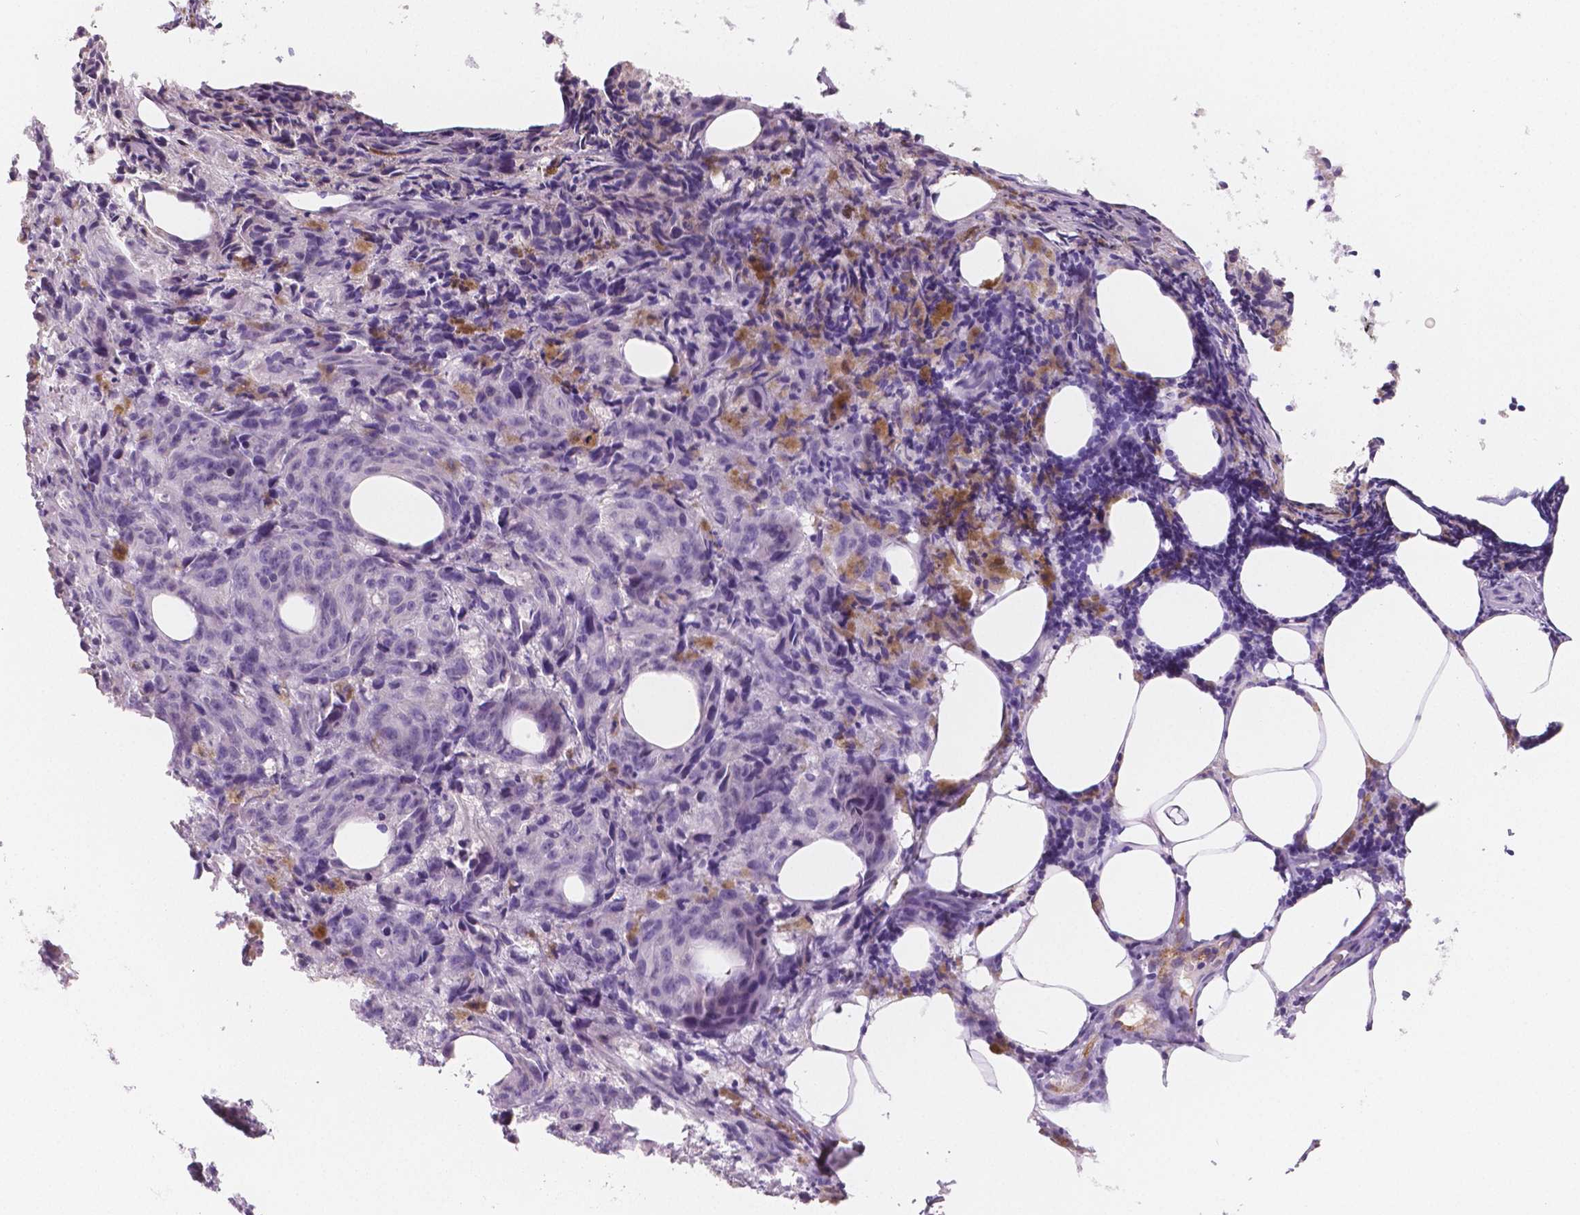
{"staining": {"intensity": "negative", "quantity": "none", "location": "none"}, "tissue": "melanoma", "cell_type": "Tumor cells", "image_type": "cancer", "snomed": [{"axis": "morphology", "description": "Malignant melanoma, NOS"}, {"axis": "topography", "description": "Skin"}], "caption": "High magnification brightfield microscopy of malignant melanoma stained with DAB (brown) and counterstained with hematoxylin (blue): tumor cells show no significant staining.", "gene": "TSPAN7", "patient": {"sex": "female", "age": 34}}